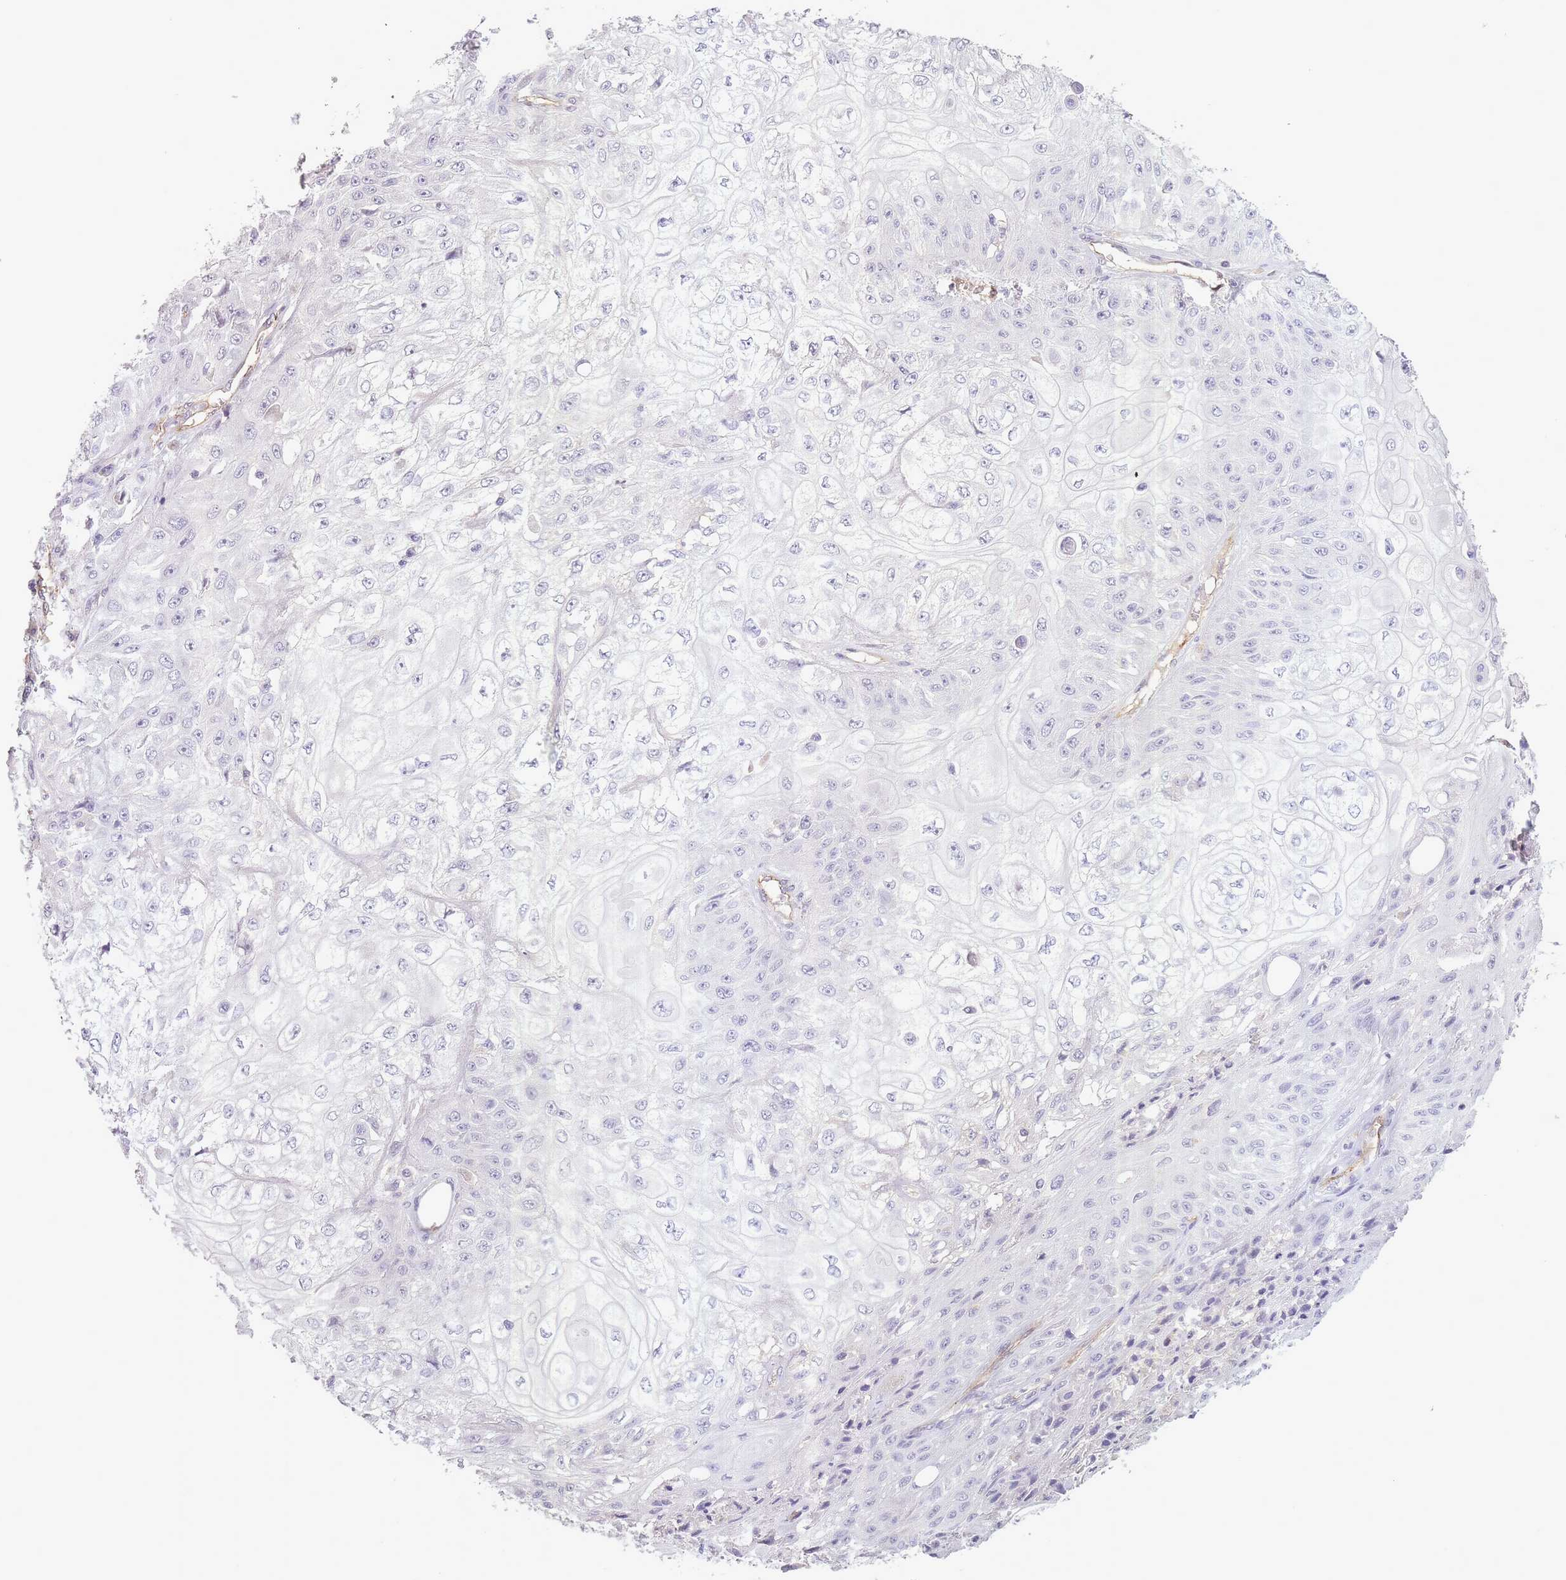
{"staining": {"intensity": "negative", "quantity": "none", "location": "none"}, "tissue": "skin cancer", "cell_type": "Tumor cells", "image_type": "cancer", "snomed": [{"axis": "morphology", "description": "Squamous cell carcinoma, NOS"}, {"axis": "morphology", "description": "Squamous cell carcinoma, metastatic, NOS"}, {"axis": "topography", "description": "Skin"}, {"axis": "topography", "description": "Lymph node"}], "caption": "Immunohistochemical staining of human skin cancer (squamous cell carcinoma) displays no significant positivity in tumor cells. (DAB IHC visualized using brightfield microscopy, high magnification).", "gene": "SLC8A2", "patient": {"sex": "male", "age": 75}}